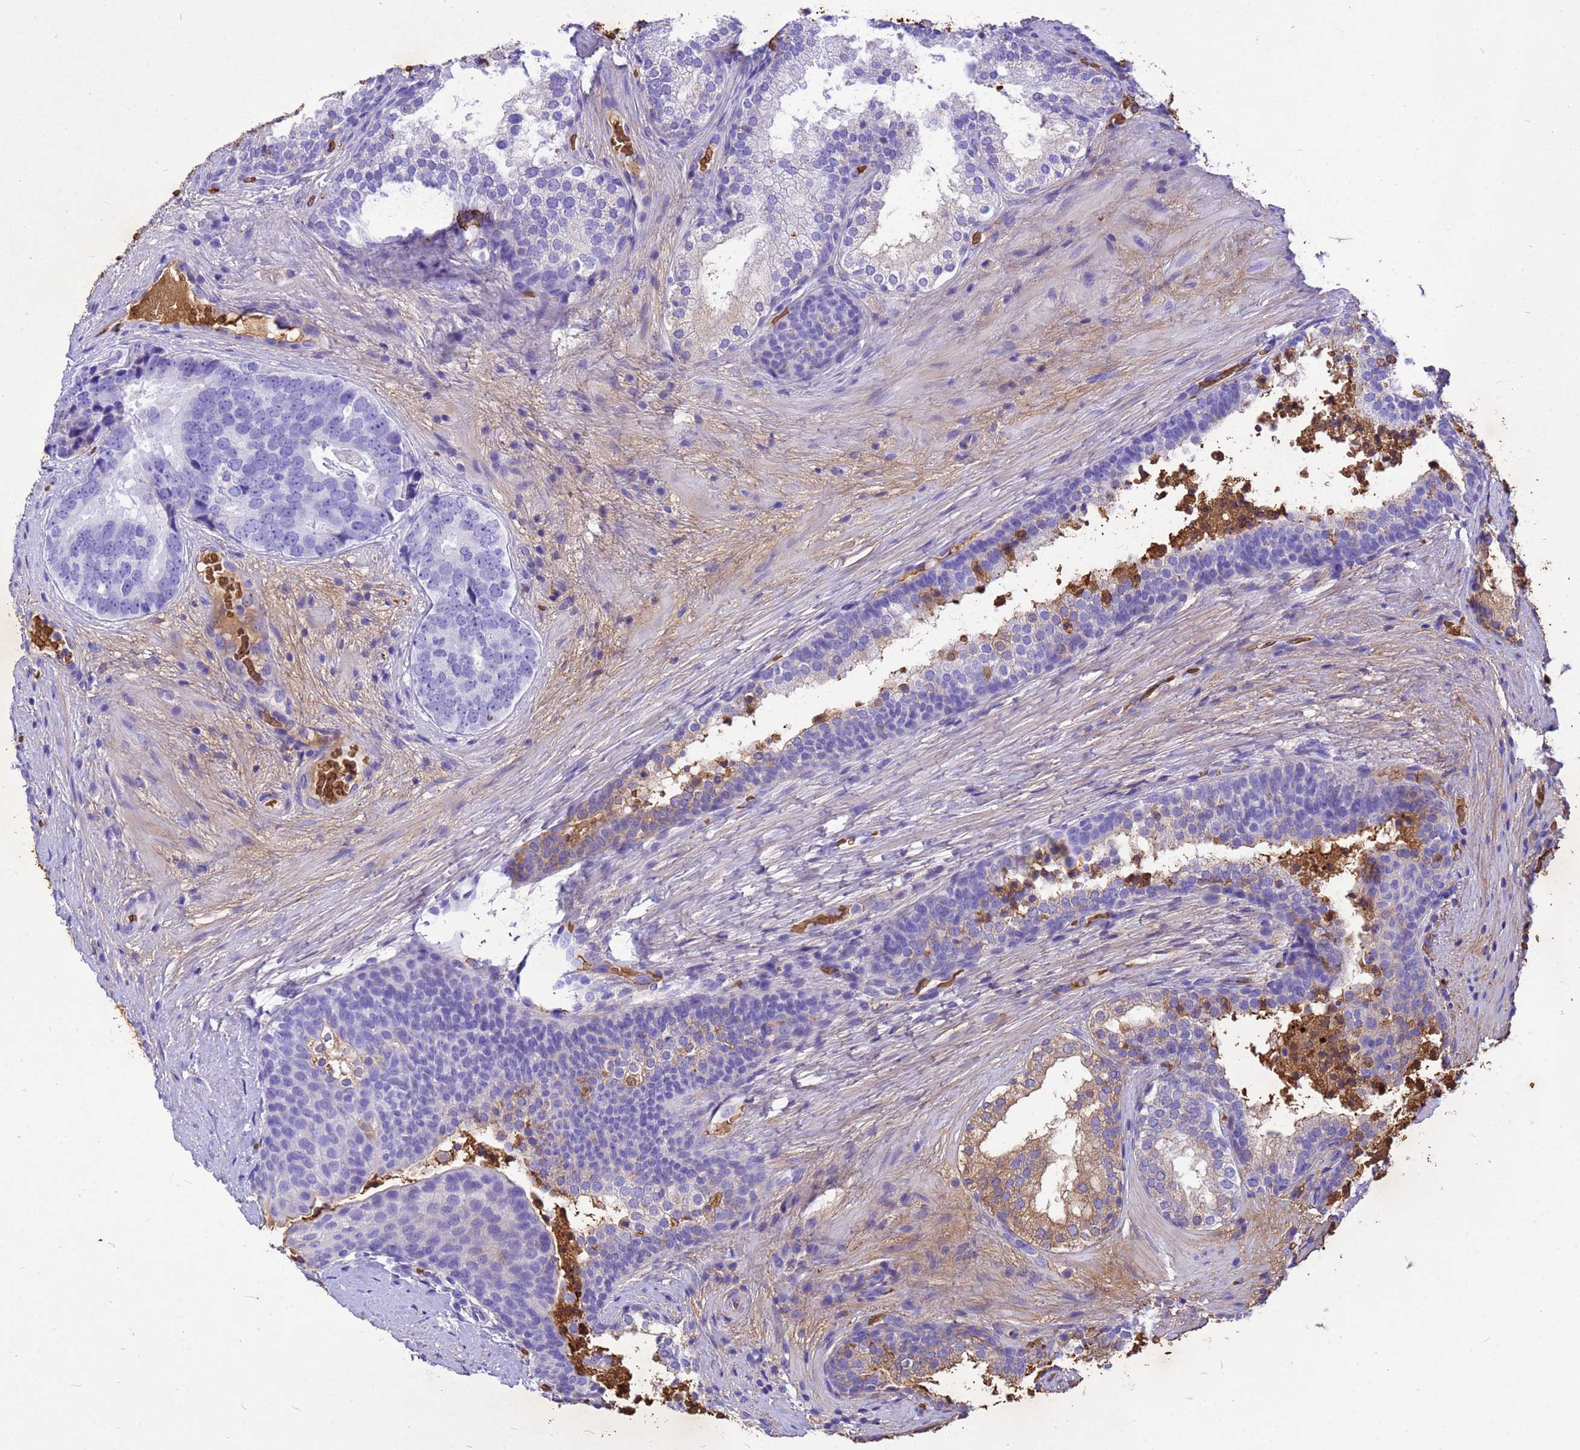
{"staining": {"intensity": "negative", "quantity": "none", "location": "none"}, "tissue": "prostate cancer", "cell_type": "Tumor cells", "image_type": "cancer", "snomed": [{"axis": "morphology", "description": "Adenocarcinoma, High grade"}, {"axis": "topography", "description": "Prostate"}], "caption": "Immunohistochemical staining of human high-grade adenocarcinoma (prostate) reveals no significant positivity in tumor cells. Brightfield microscopy of immunohistochemistry (IHC) stained with DAB (brown) and hematoxylin (blue), captured at high magnification.", "gene": "HBA2", "patient": {"sex": "male", "age": 56}}